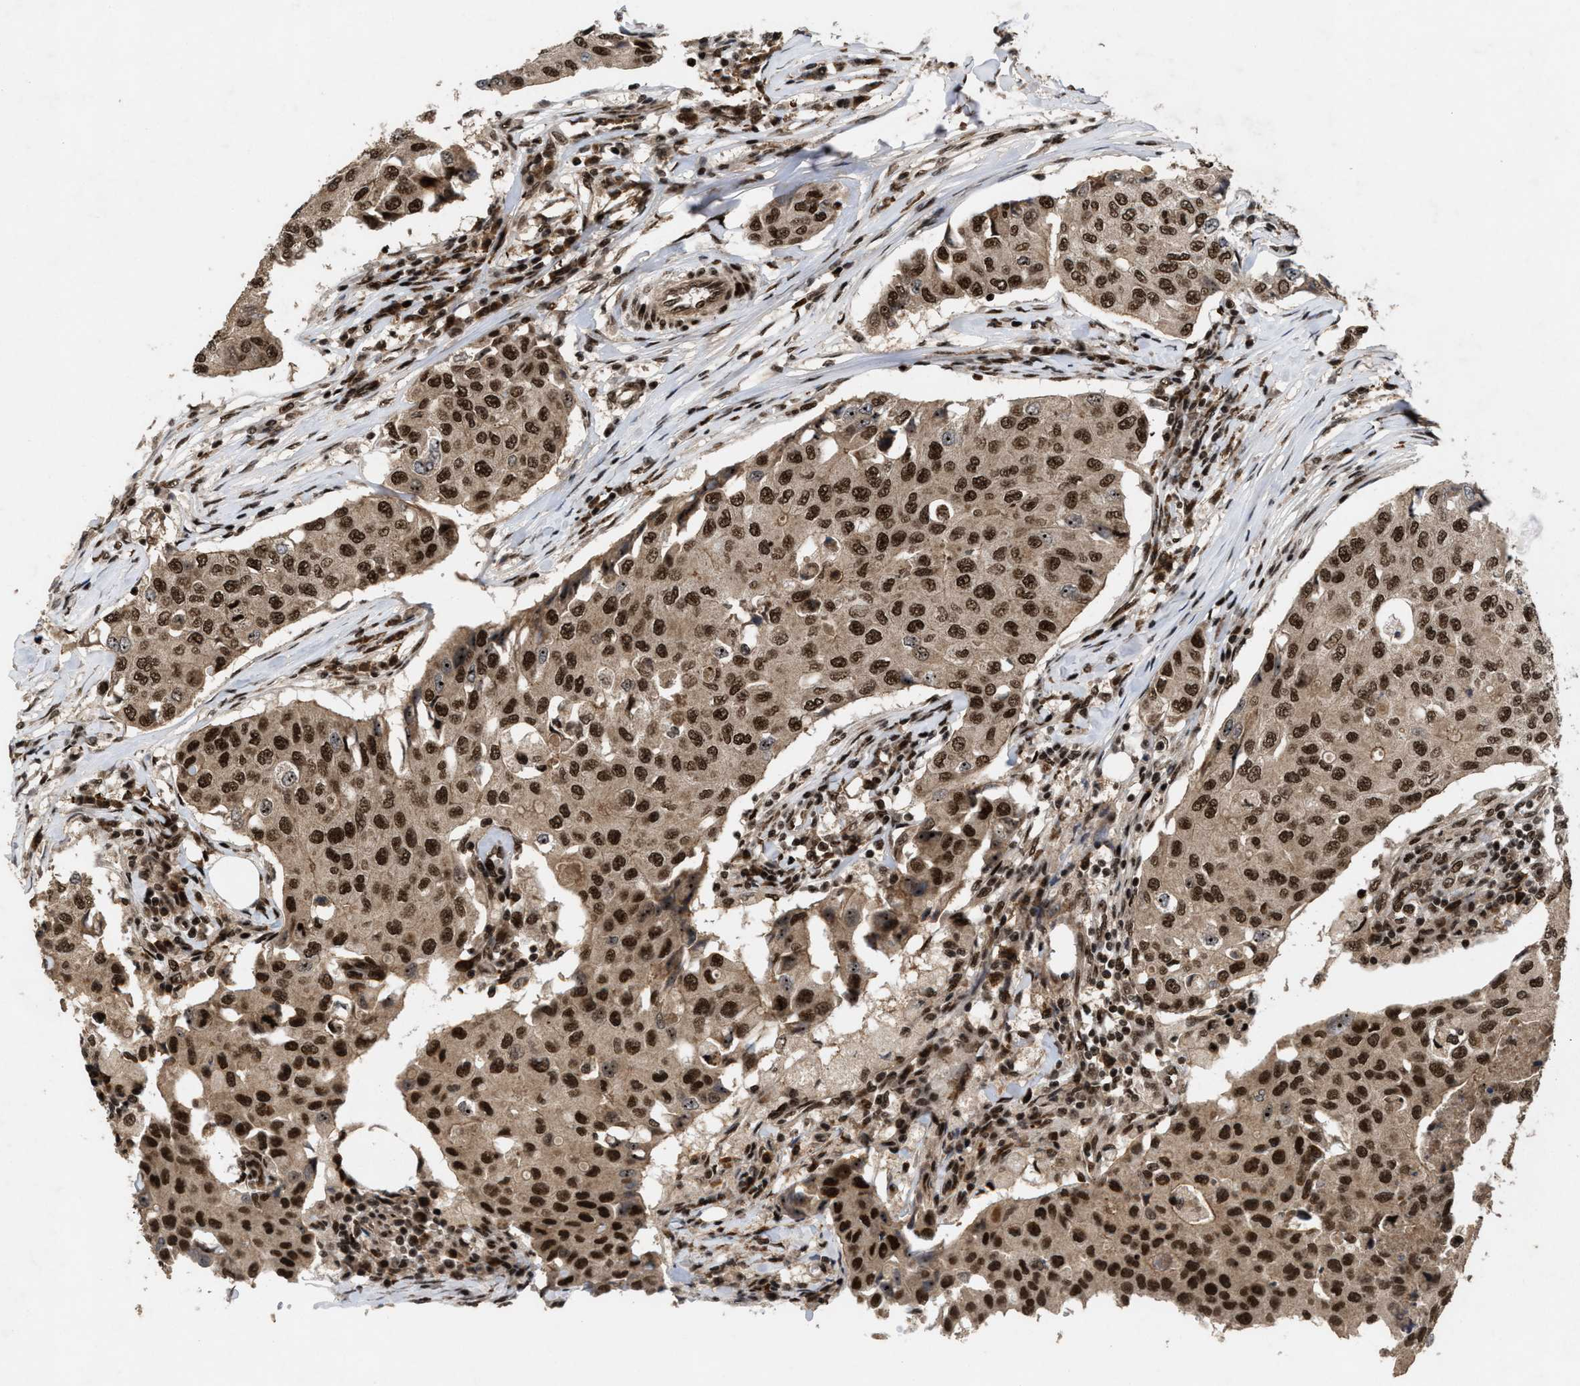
{"staining": {"intensity": "strong", "quantity": ">75%", "location": "nuclear"}, "tissue": "breast cancer", "cell_type": "Tumor cells", "image_type": "cancer", "snomed": [{"axis": "morphology", "description": "Duct carcinoma"}, {"axis": "topography", "description": "Breast"}], "caption": "Human intraductal carcinoma (breast) stained for a protein (brown) reveals strong nuclear positive positivity in approximately >75% of tumor cells.", "gene": "WIZ", "patient": {"sex": "female", "age": 80}}